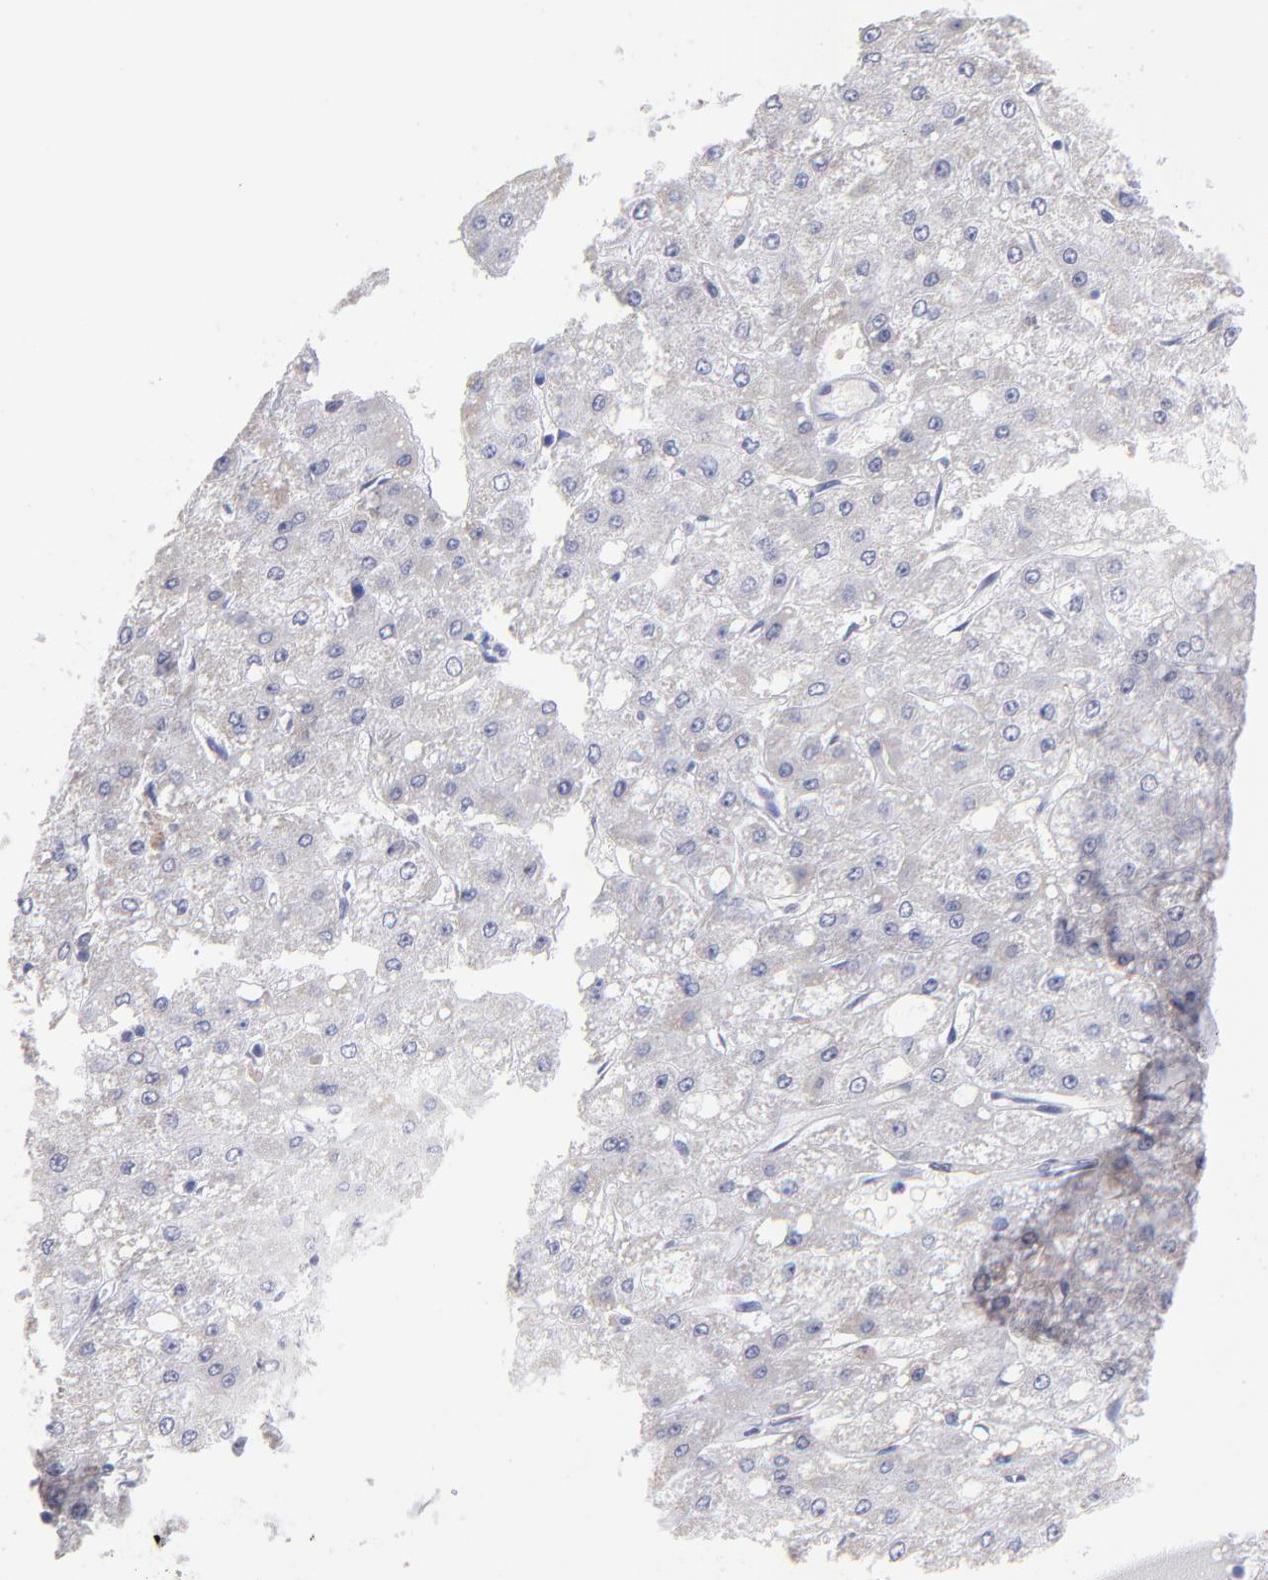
{"staining": {"intensity": "negative", "quantity": "none", "location": "none"}, "tissue": "liver cancer", "cell_type": "Tumor cells", "image_type": "cancer", "snomed": [{"axis": "morphology", "description": "Carcinoma, Hepatocellular, NOS"}, {"axis": "topography", "description": "Liver"}], "caption": "This is an immunohistochemistry image of liver hepatocellular carcinoma. There is no positivity in tumor cells.", "gene": "MB", "patient": {"sex": "female", "age": 52}}